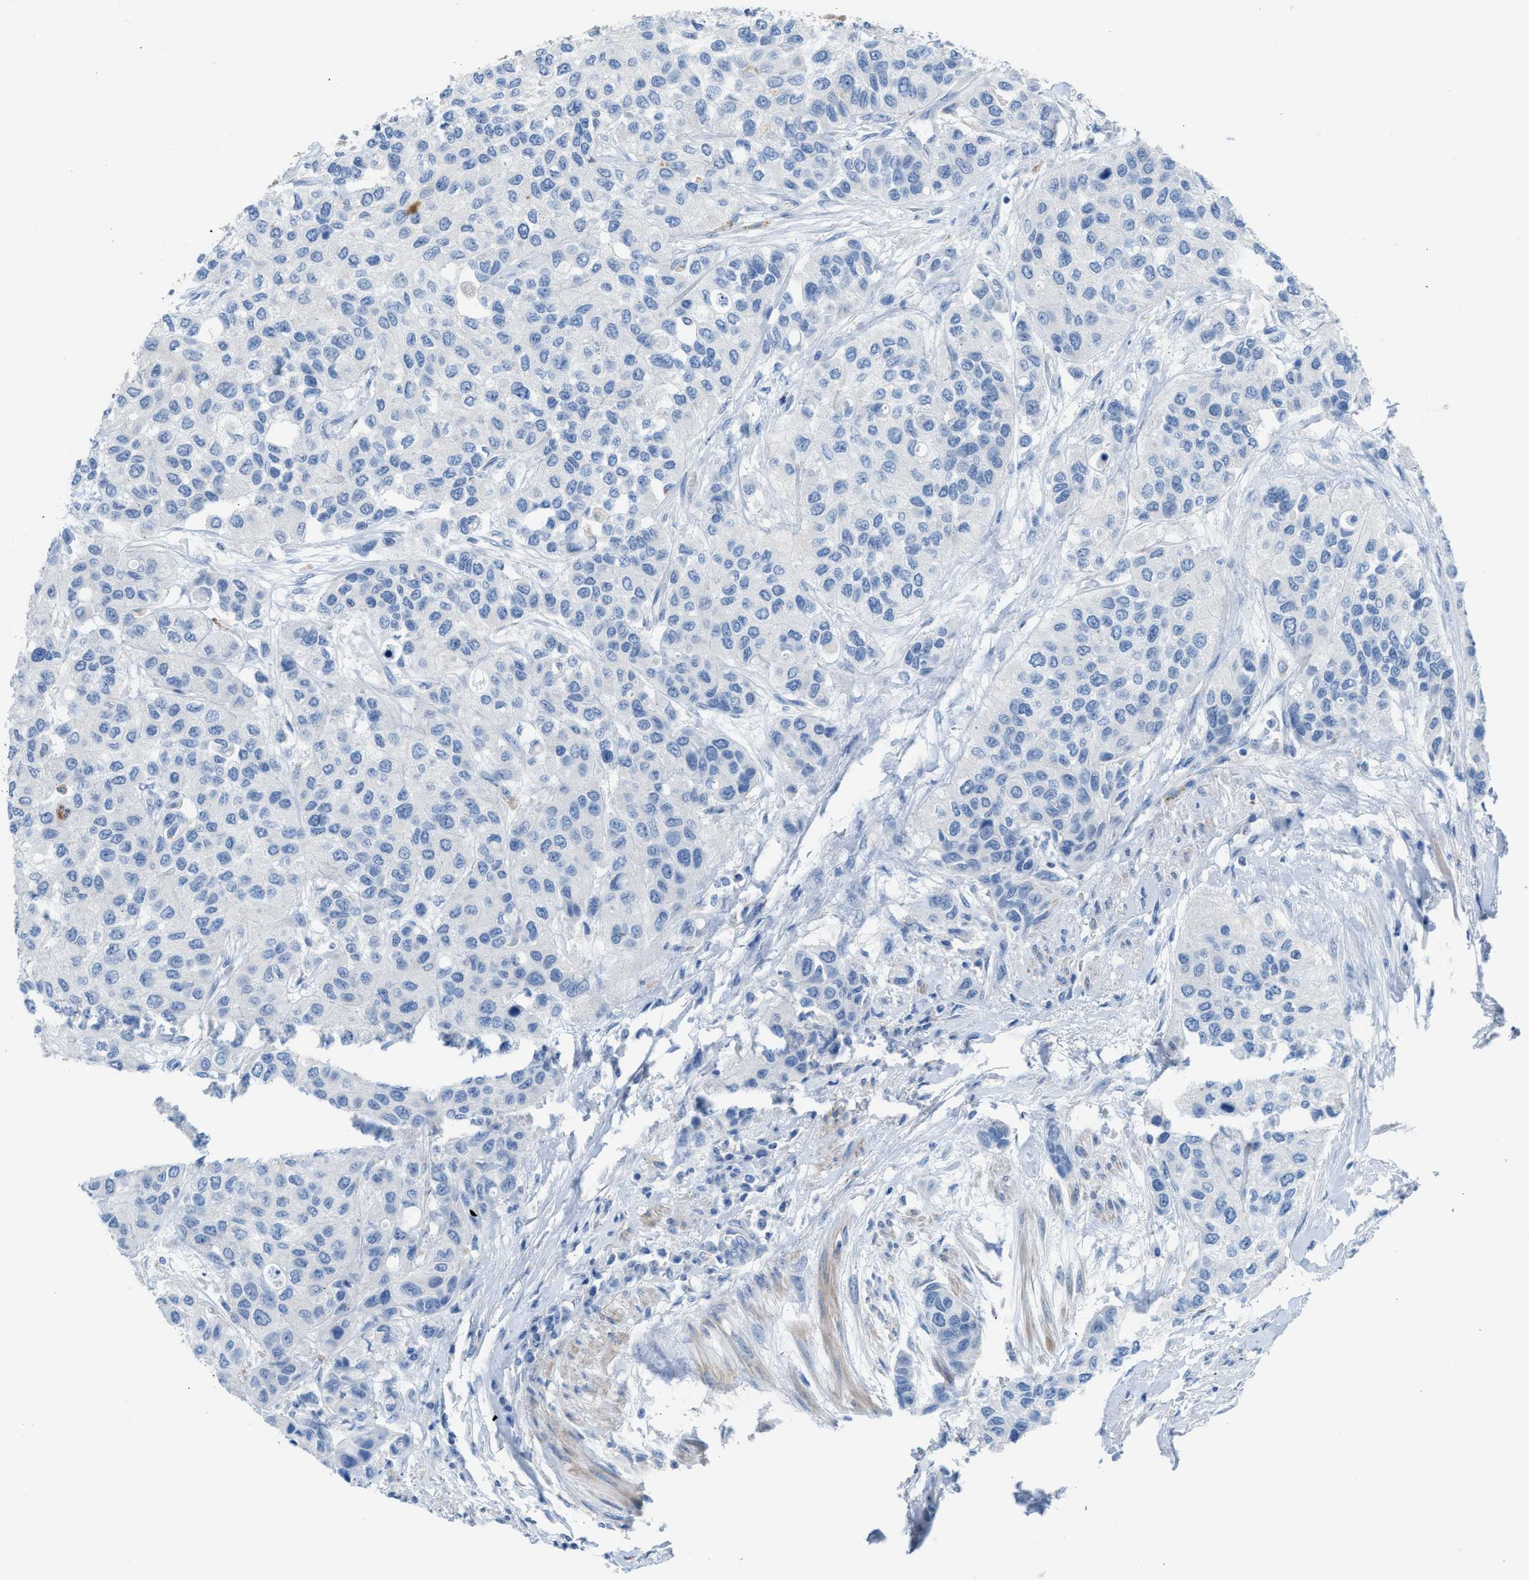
{"staining": {"intensity": "negative", "quantity": "none", "location": "none"}, "tissue": "urothelial cancer", "cell_type": "Tumor cells", "image_type": "cancer", "snomed": [{"axis": "morphology", "description": "Urothelial carcinoma, High grade"}, {"axis": "topography", "description": "Urinary bladder"}], "caption": "Urothelial cancer was stained to show a protein in brown. There is no significant positivity in tumor cells. (DAB IHC with hematoxylin counter stain).", "gene": "ASPA", "patient": {"sex": "female", "age": 56}}